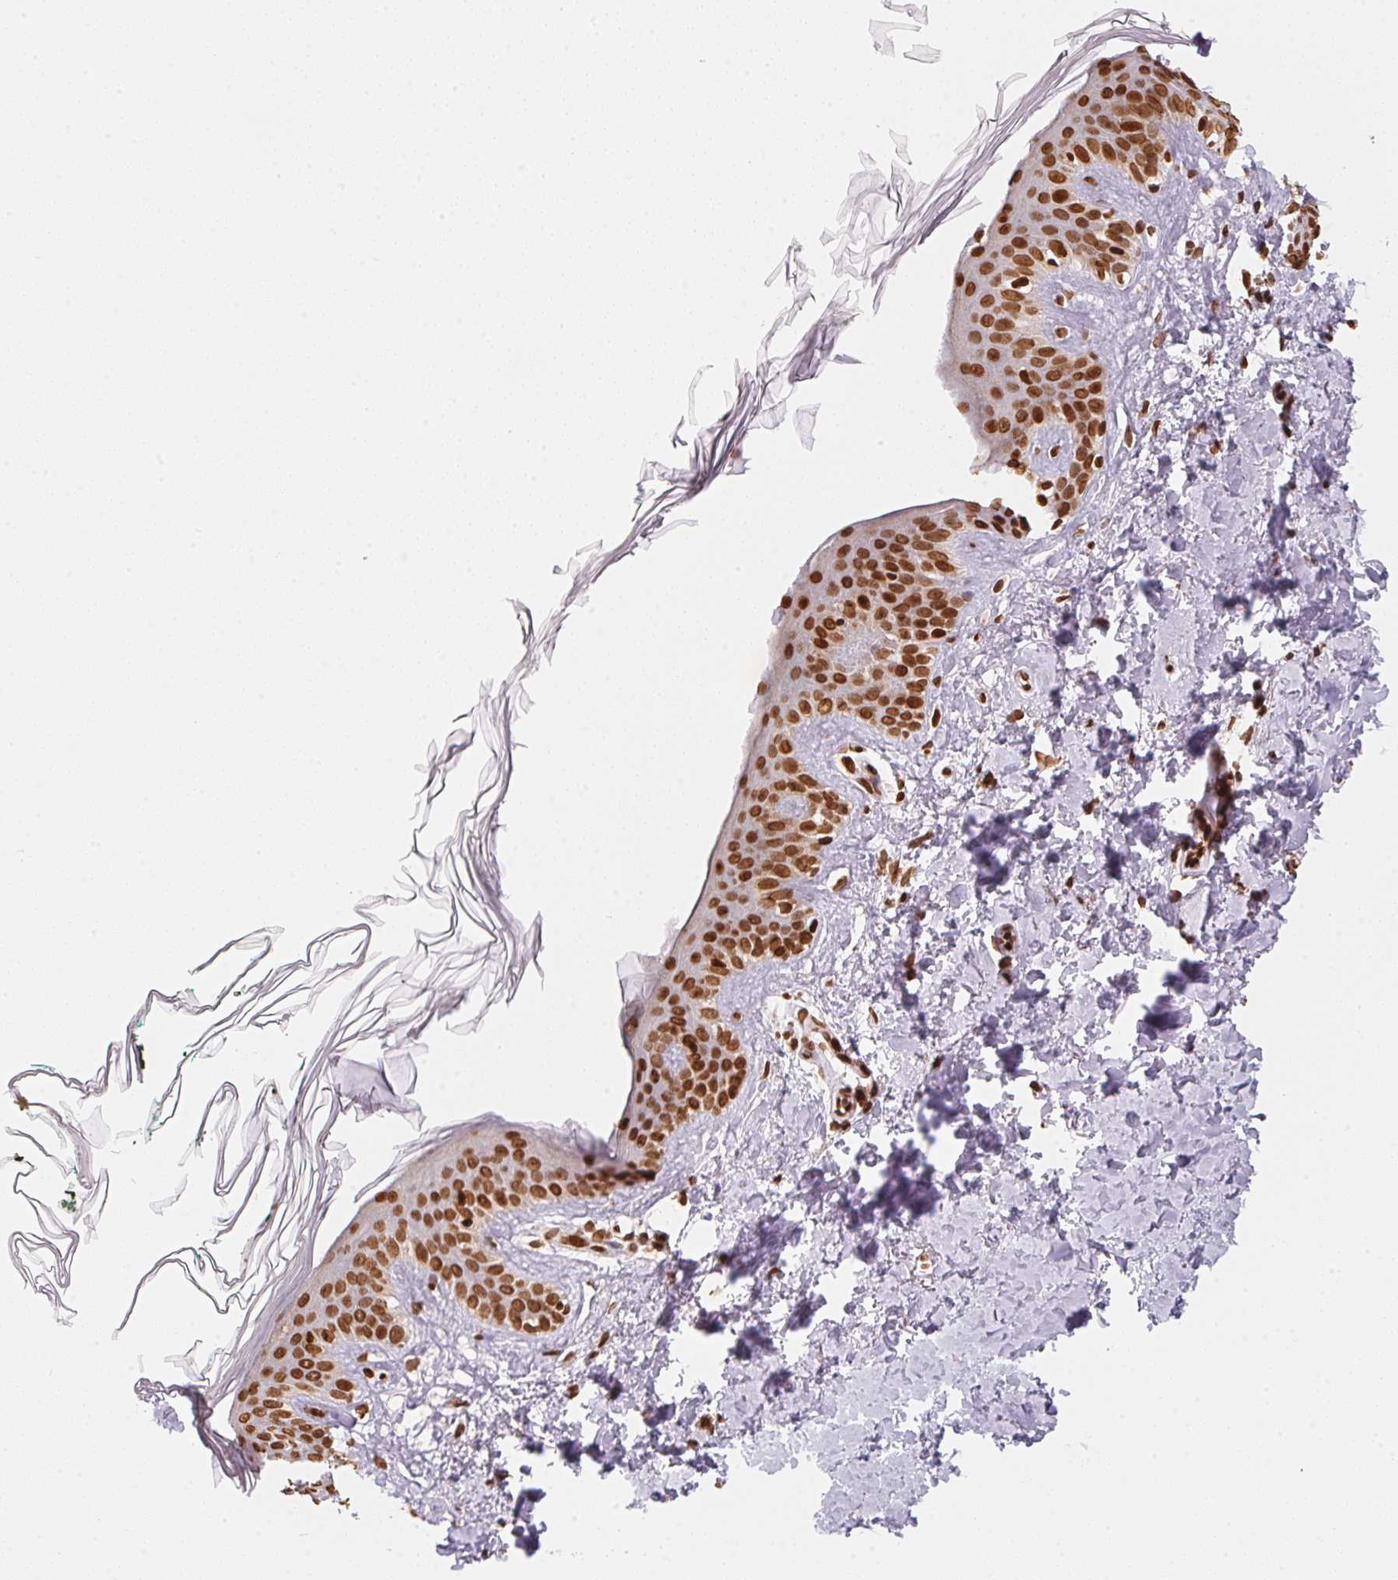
{"staining": {"intensity": "strong", "quantity": ">75%", "location": "nuclear"}, "tissue": "skin", "cell_type": "Fibroblasts", "image_type": "normal", "snomed": [{"axis": "morphology", "description": "Normal tissue, NOS"}, {"axis": "topography", "description": "Skin"}, {"axis": "topography", "description": "Peripheral nerve tissue"}], "caption": "Immunohistochemistry (IHC) histopathology image of benign skin: human skin stained using immunohistochemistry (IHC) exhibits high levels of strong protein expression localized specifically in the nuclear of fibroblasts, appearing as a nuclear brown color.", "gene": "SAP30BP", "patient": {"sex": "female", "age": 45}}